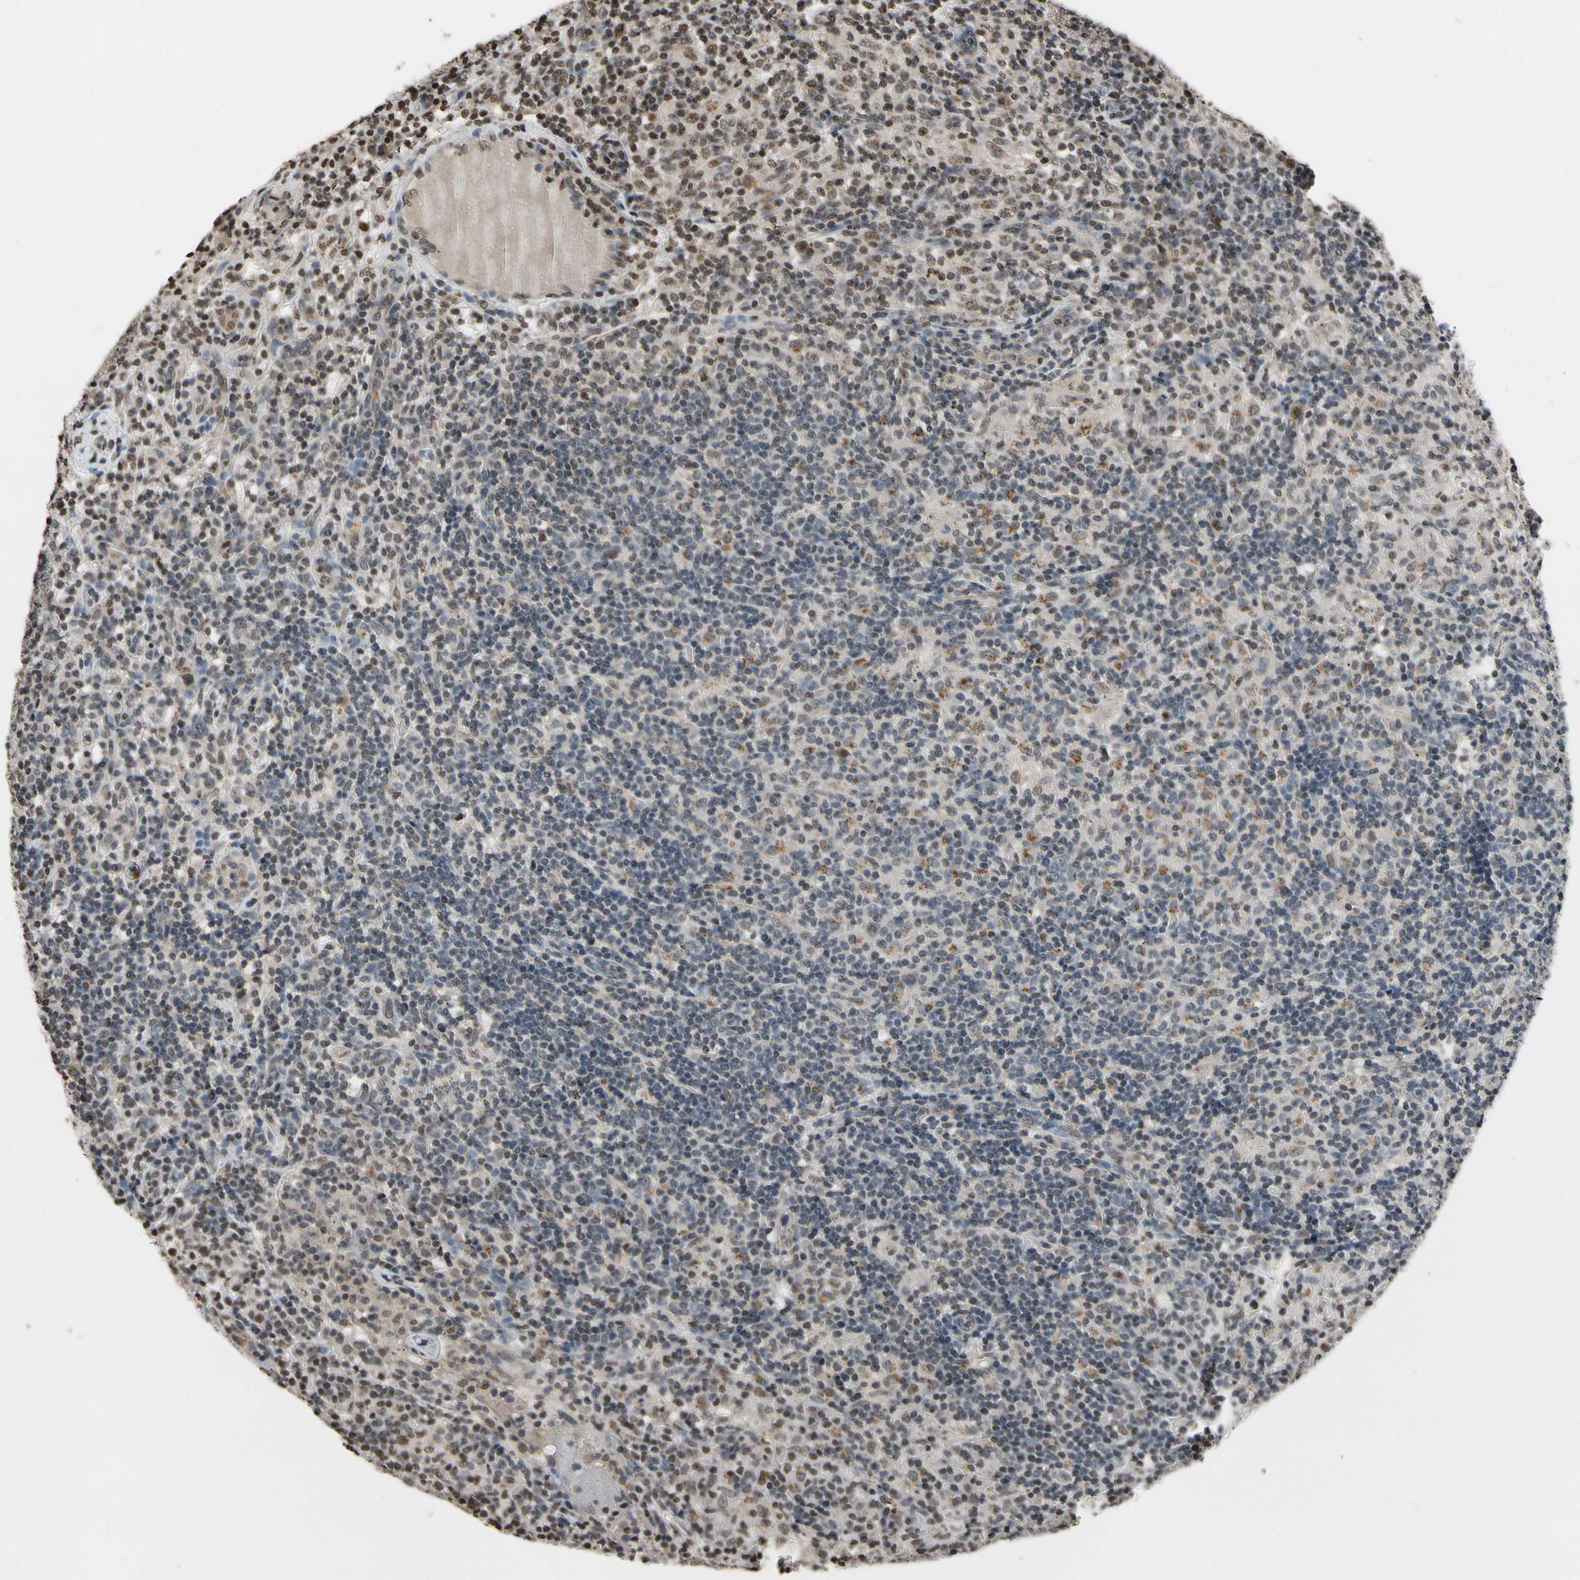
{"staining": {"intensity": "moderate", "quantity": ">75%", "location": "cytoplasmic/membranous"}, "tissue": "lymphoma", "cell_type": "Tumor cells", "image_type": "cancer", "snomed": [{"axis": "morphology", "description": "Hodgkin's disease, NOS"}, {"axis": "topography", "description": "Lymph node"}], "caption": "A histopathology image of human Hodgkin's disease stained for a protein shows moderate cytoplasmic/membranous brown staining in tumor cells. The protein of interest is stained brown, and the nuclei are stained in blue (DAB IHC with brightfield microscopy, high magnification).", "gene": "HIPK2", "patient": {"sex": "male", "age": 70}}